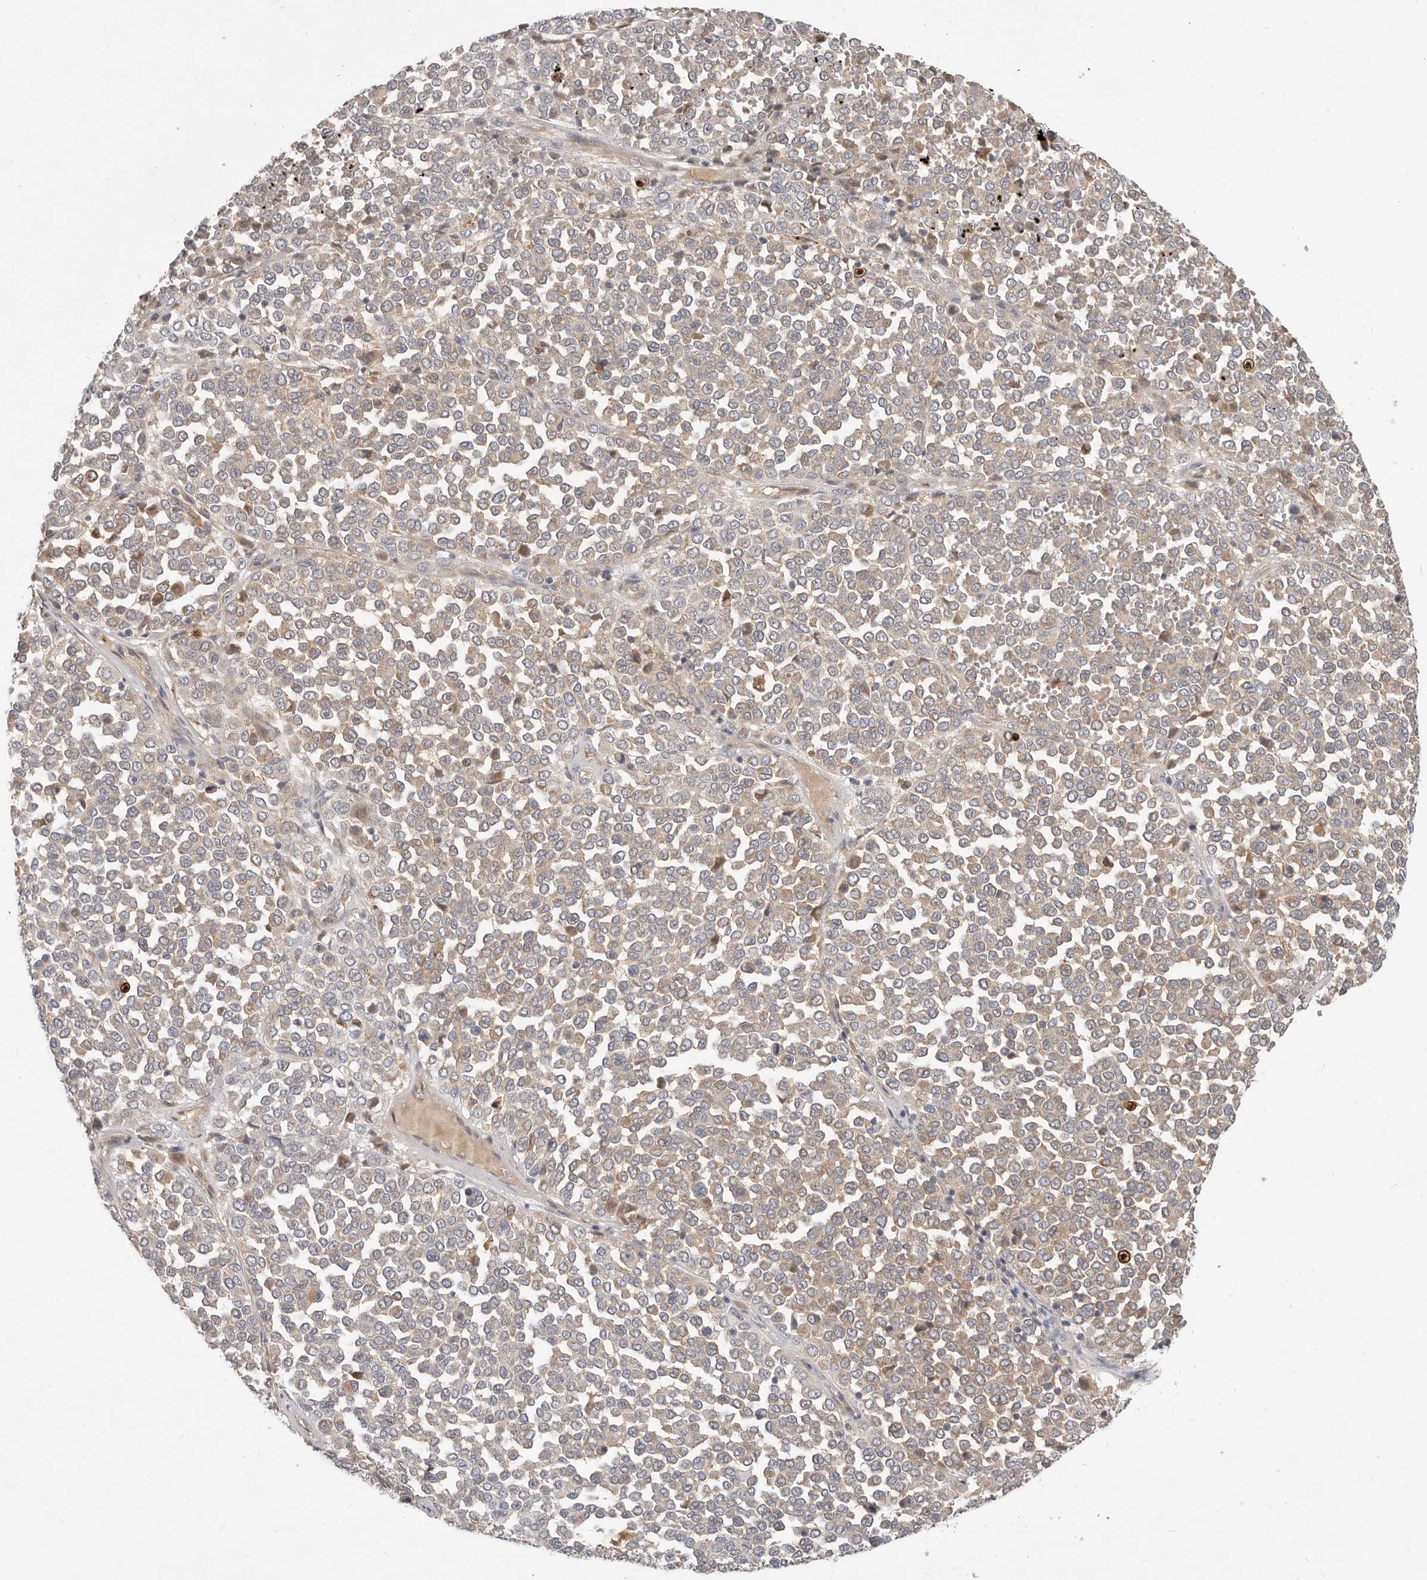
{"staining": {"intensity": "negative", "quantity": "none", "location": "none"}, "tissue": "melanoma", "cell_type": "Tumor cells", "image_type": "cancer", "snomed": [{"axis": "morphology", "description": "Malignant melanoma, Metastatic site"}, {"axis": "topography", "description": "Pancreas"}], "caption": "Immunohistochemistry histopathology image of neoplastic tissue: human melanoma stained with DAB (3,3'-diaminobenzidine) shows no significant protein staining in tumor cells. The staining is performed using DAB (3,3'-diaminobenzidine) brown chromogen with nuclei counter-stained in using hematoxylin.", "gene": "MICALL2", "patient": {"sex": "female", "age": 30}}